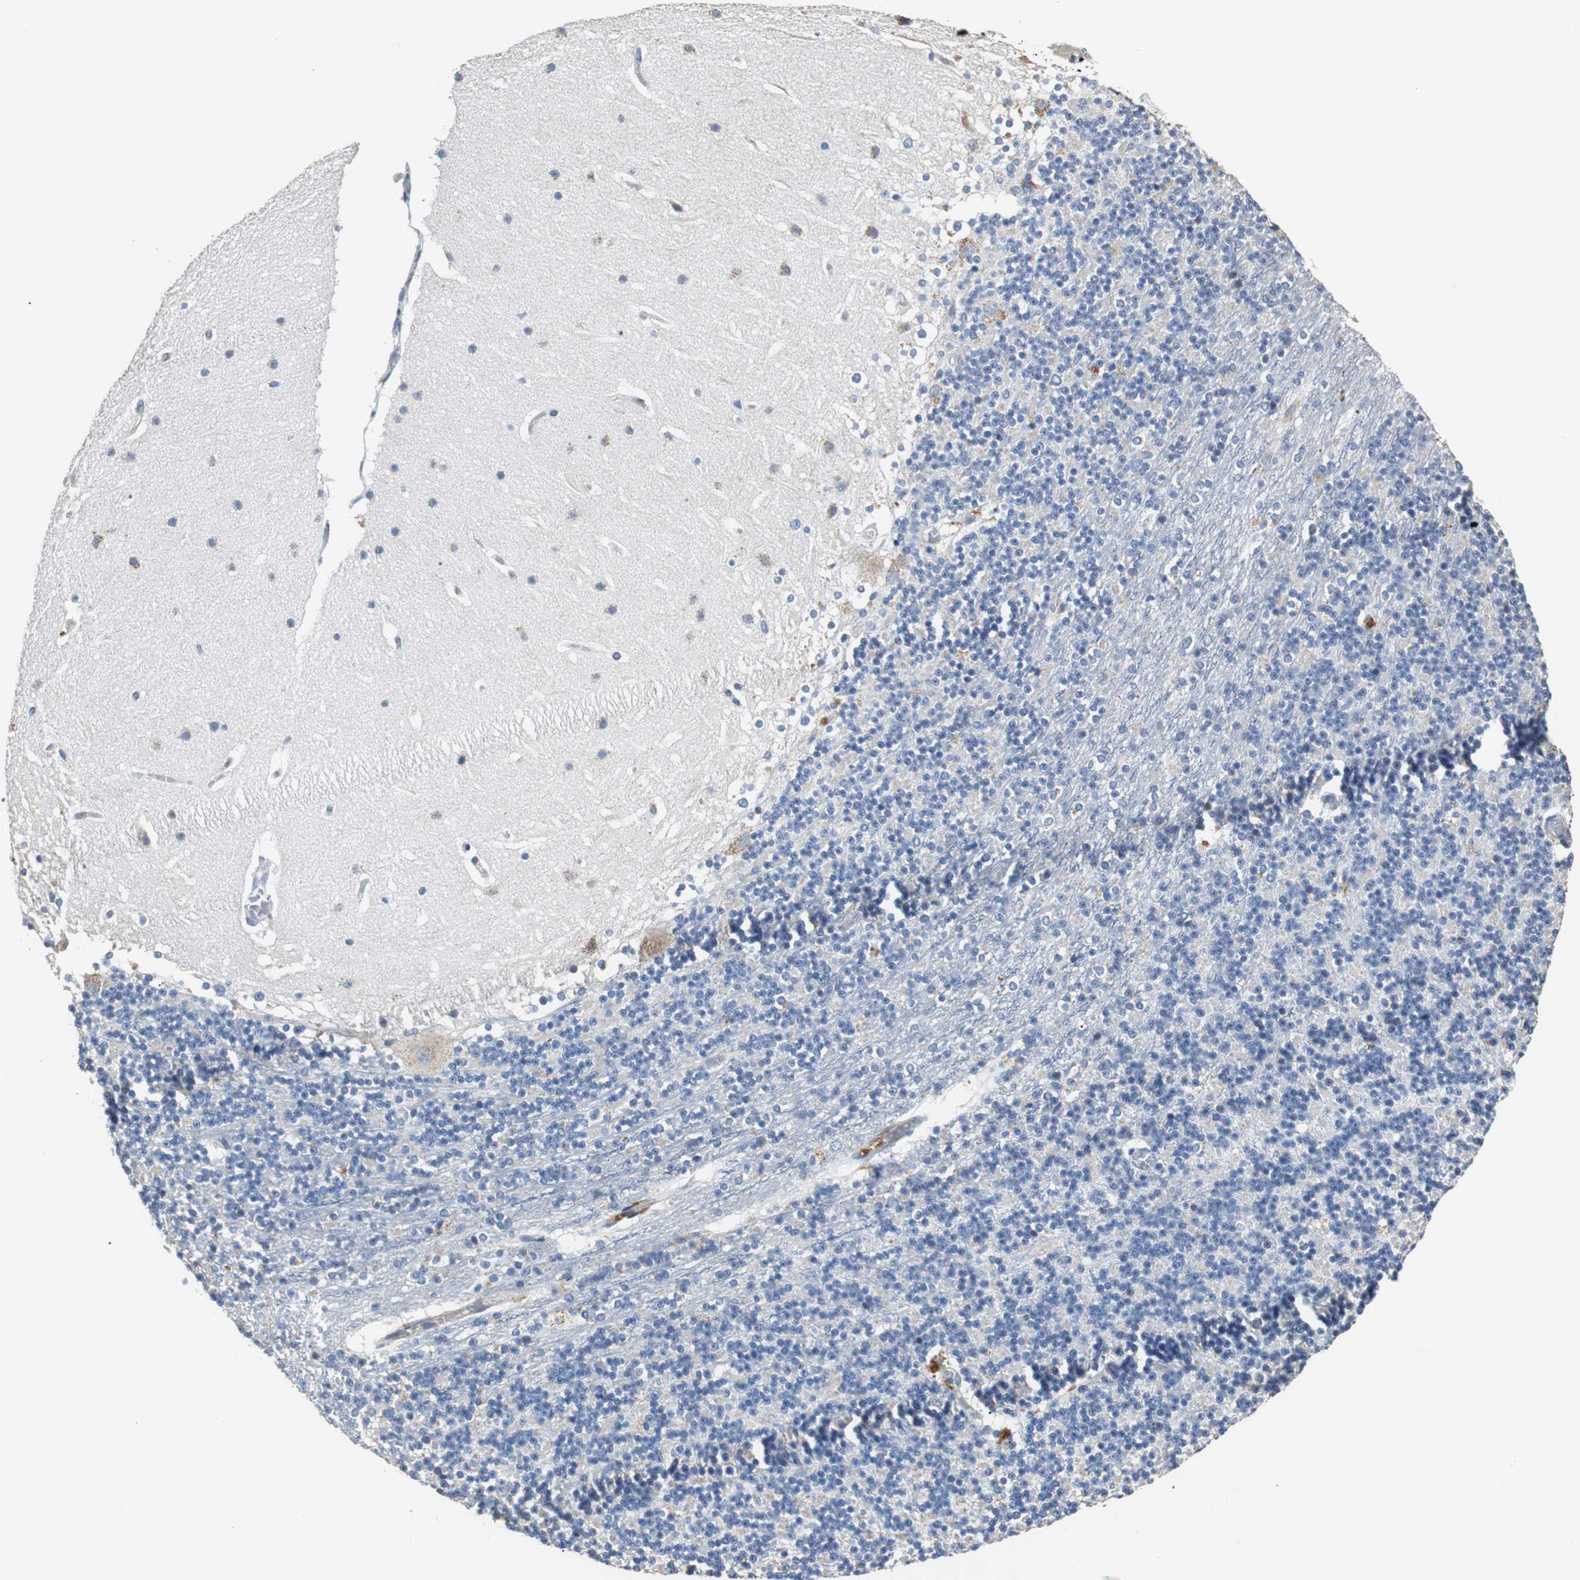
{"staining": {"intensity": "negative", "quantity": "none", "location": "none"}, "tissue": "cerebellum", "cell_type": "Cells in granular layer", "image_type": "normal", "snomed": [{"axis": "morphology", "description": "Normal tissue, NOS"}, {"axis": "topography", "description": "Cerebellum"}], "caption": "This is a histopathology image of IHC staining of normal cerebellum, which shows no staining in cells in granular layer. The staining is performed using DAB (3,3'-diaminobenzidine) brown chromogen with nuclei counter-stained in using hematoxylin.", "gene": "PCK1", "patient": {"sex": "female", "age": 19}}